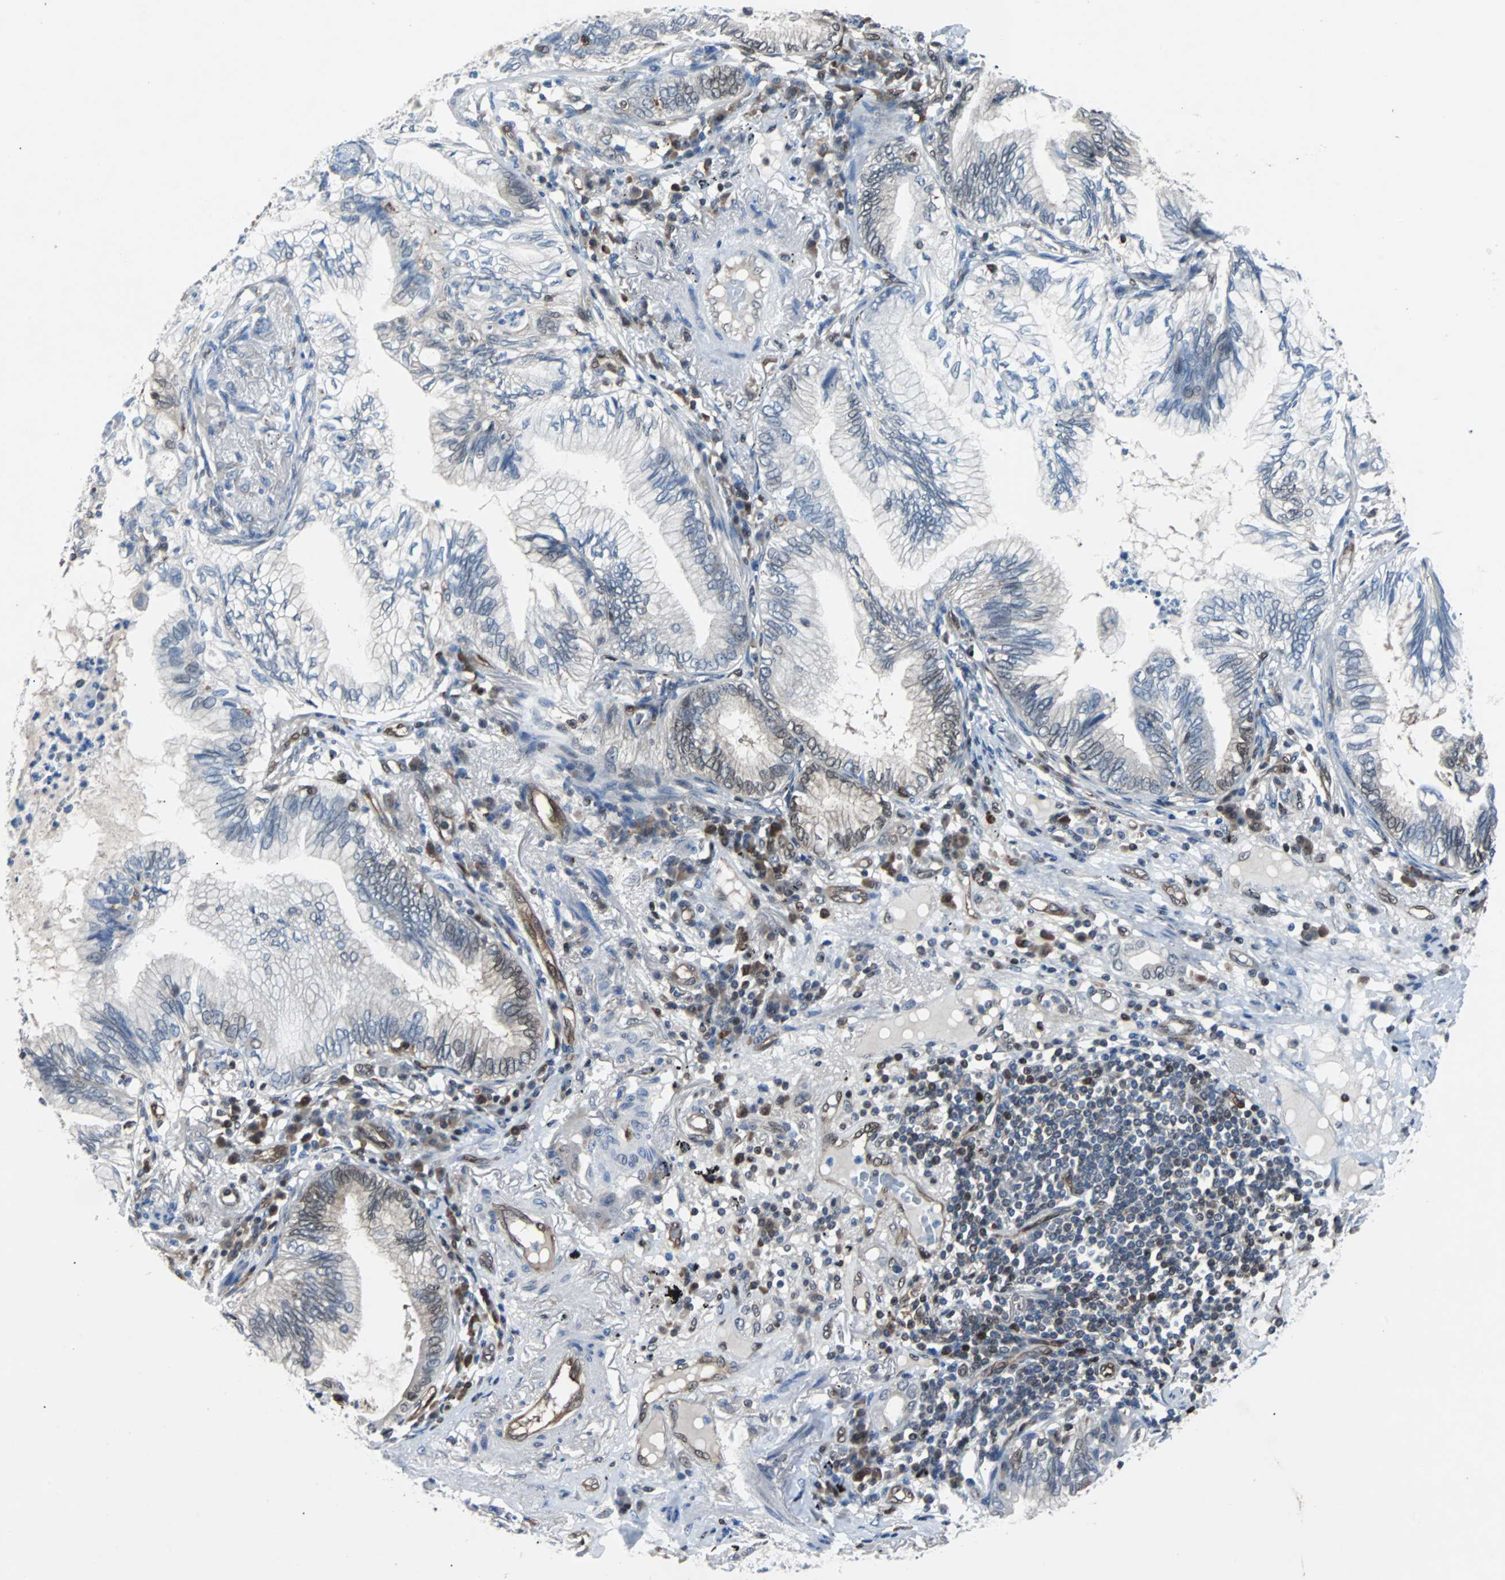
{"staining": {"intensity": "weak", "quantity": "<25%", "location": "cytoplasmic/membranous,nuclear"}, "tissue": "lung cancer", "cell_type": "Tumor cells", "image_type": "cancer", "snomed": [{"axis": "morphology", "description": "Adenocarcinoma, NOS"}, {"axis": "topography", "description": "Lung"}], "caption": "Micrograph shows no protein positivity in tumor cells of adenocarcinoma (lung) tissue. (DAB immunohistochemistry with hematoxylin counter stain).", "gene": "MAP2K6", "patient": {"sex": "female", "age": 70}}